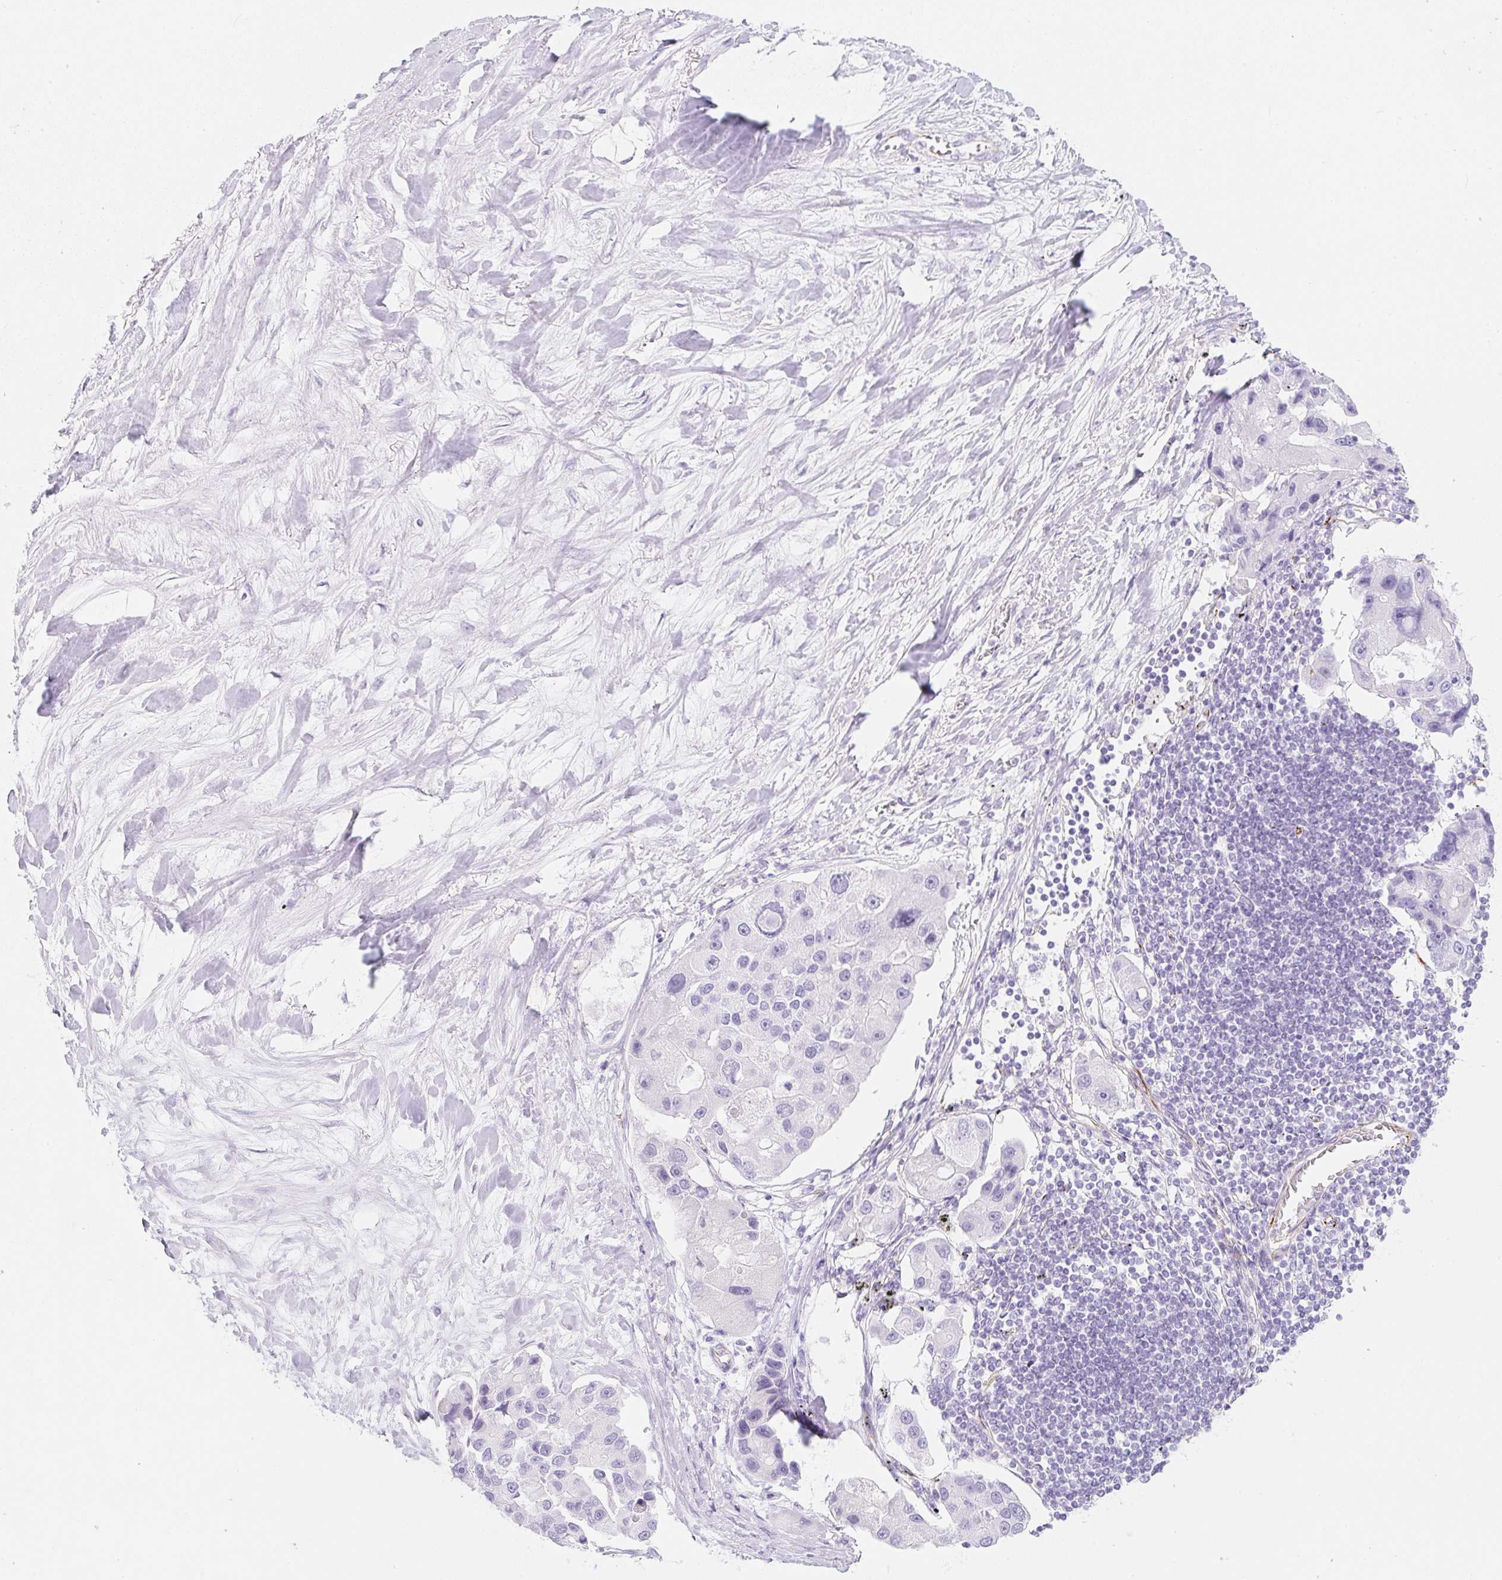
{"staining": {"intensity": "negative", "quantity": "none", "location": "none"}, "tissue": "lung cancer", "cell_type": "Tumor cells", "image_type": "cancer", "snomed": [{"axis": "morphology", "description": "Adenocarcinoma, NOS"}, {"axis": "topography", "description": "Lung"}], "caption": "Immunohistochemistry (IHC) micrograph of neoplastic tissue: lung adenocarcinoma stained with DAB (3,3'-diaminobenzidine) reveals no significant protein expression in tumor cells.", "gene": "ZNF689", "patient": {"sex": "female", "age": 54}}